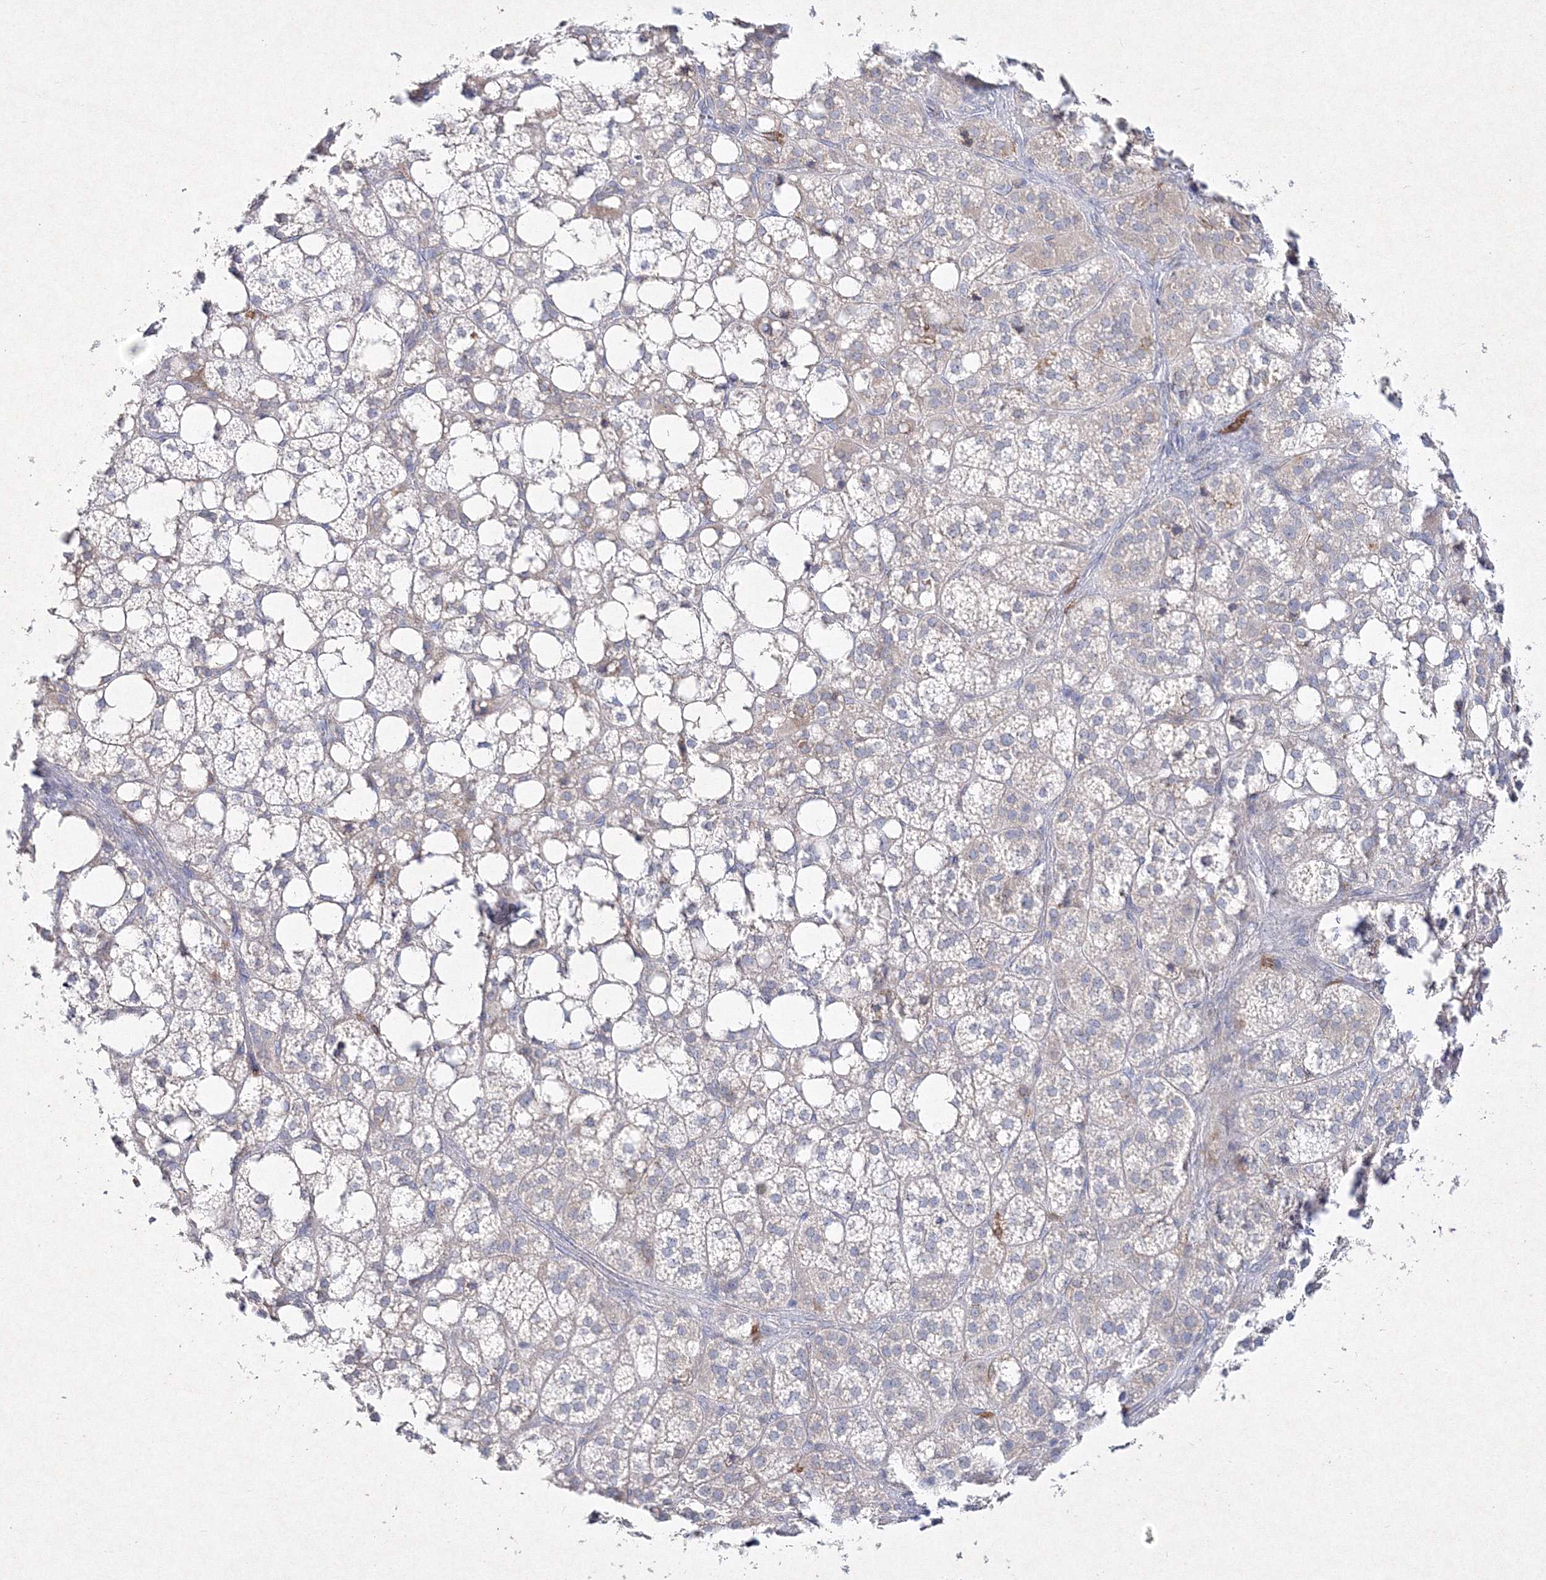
{"staining": {"intensity": "negative", "quantity": "none", "location": "none"}, "tissue": "adrenal gland", "cell_type": "Glandular cells", "image_type": "normal", "snomed": [{"axis": "morphology", "description": "Normal tissue, NOS"}, {"axis": "topography", "description": "Adrenal gland"}], "caption": "This histopathology image is of normal adrenal gland stained with immunohistochemistry (IHC) to label a protein in brown with the nuclei are counter-stained blue. There is no positivity in glandular cells.", "gene": "HCST", "patient": {"sex": "female", "age": 59}}